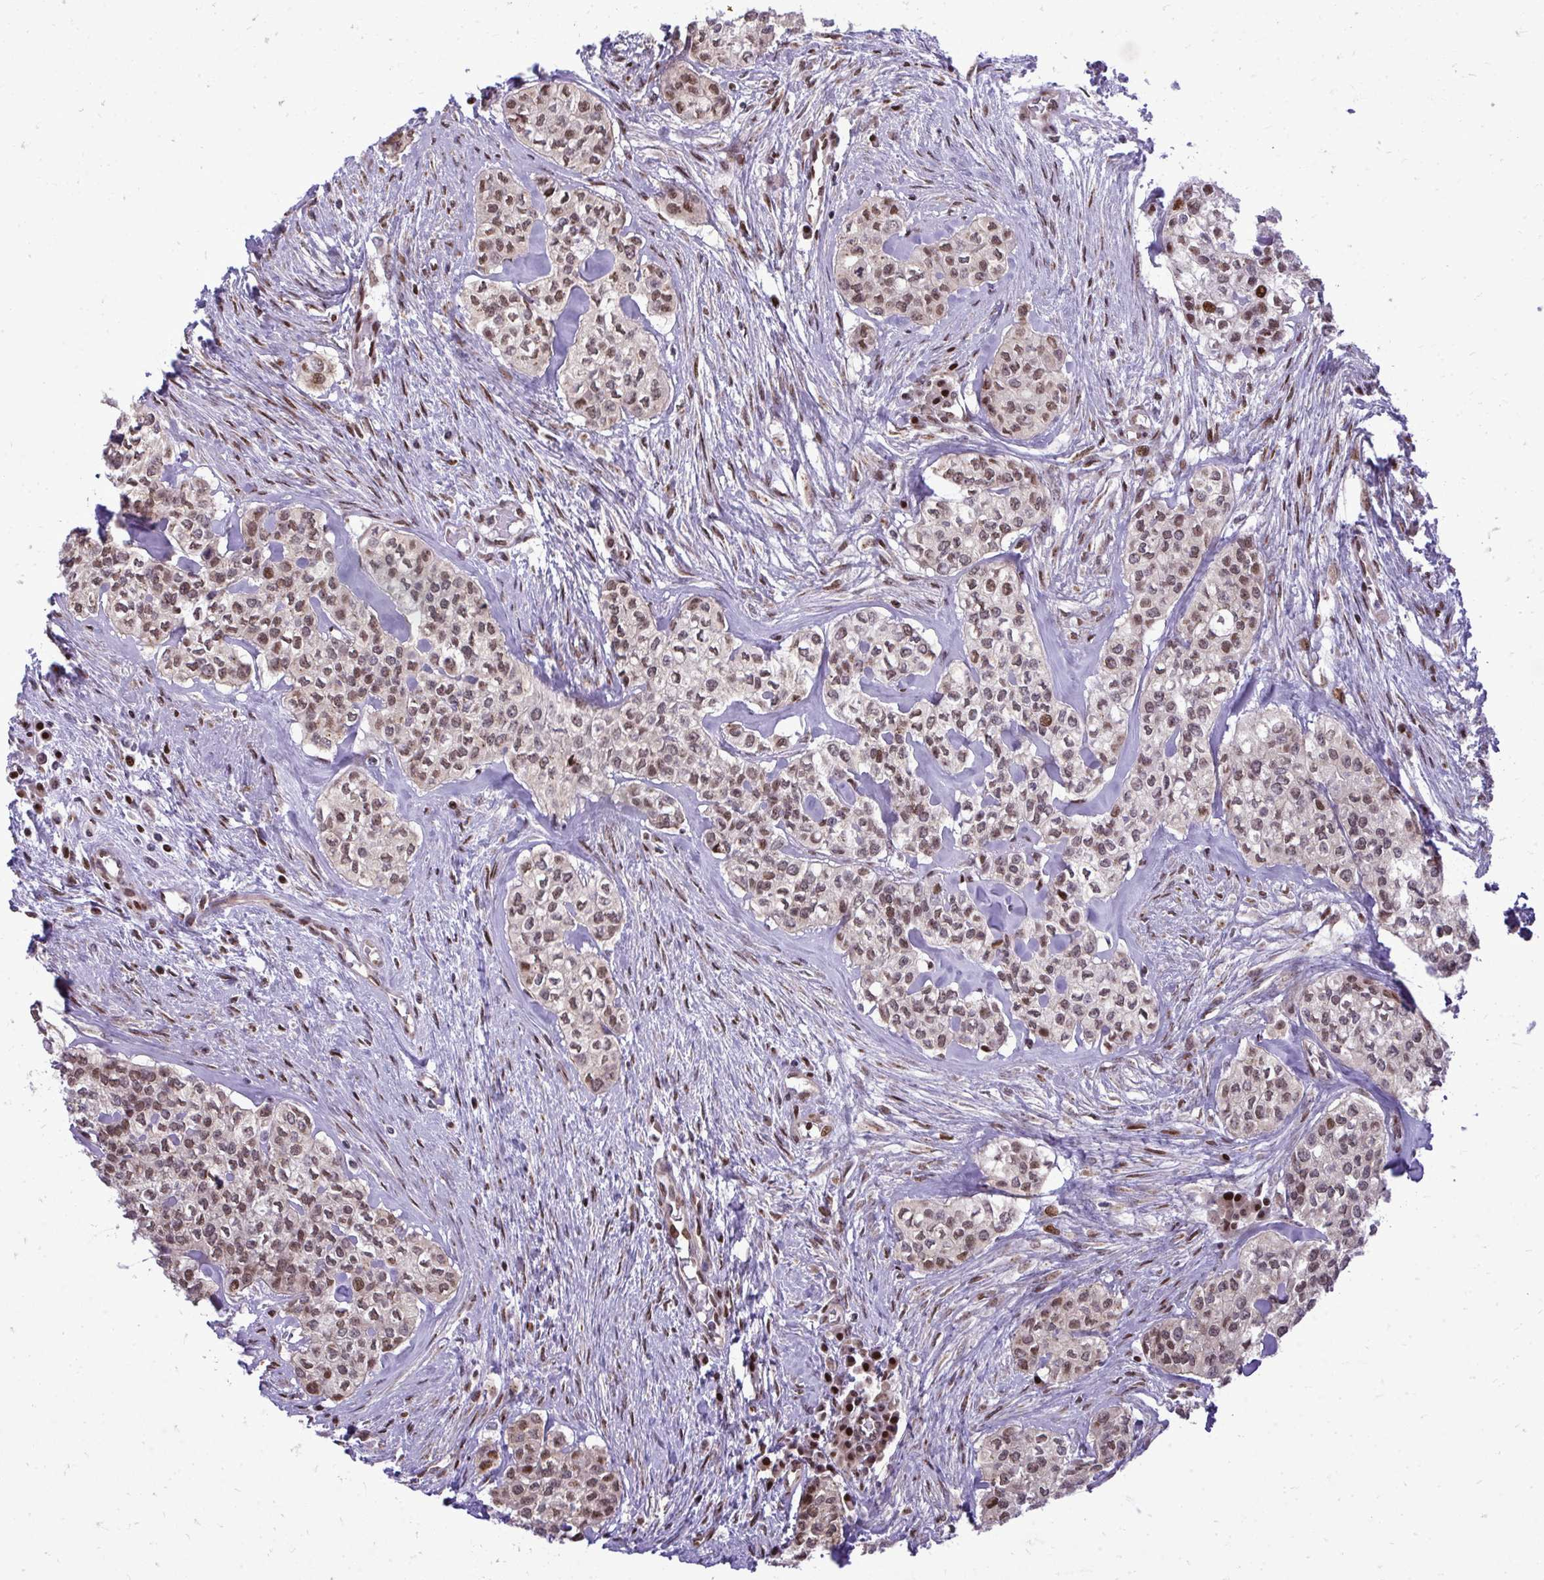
{"staining": {"intensity": "moderate", "quantity": ">75%", "location": "nuclear"}, "tissue": "head and neck cancer", "cell_type": "Tumor cells", "image_type": "cancer", "snomed": [{"axis": "morphology", "description": "Adenocarcinoma, NOS"}, {"axis": "topography", "description": "Head-Neck"}], "caption": "A medium amount of moderate nuclear positivity is identified in about >75% of tumor cells in adenocarcinoma (head and neck) tissue.", "gene": "PIGY", "patient": {"sex": "male", "age": 81}}